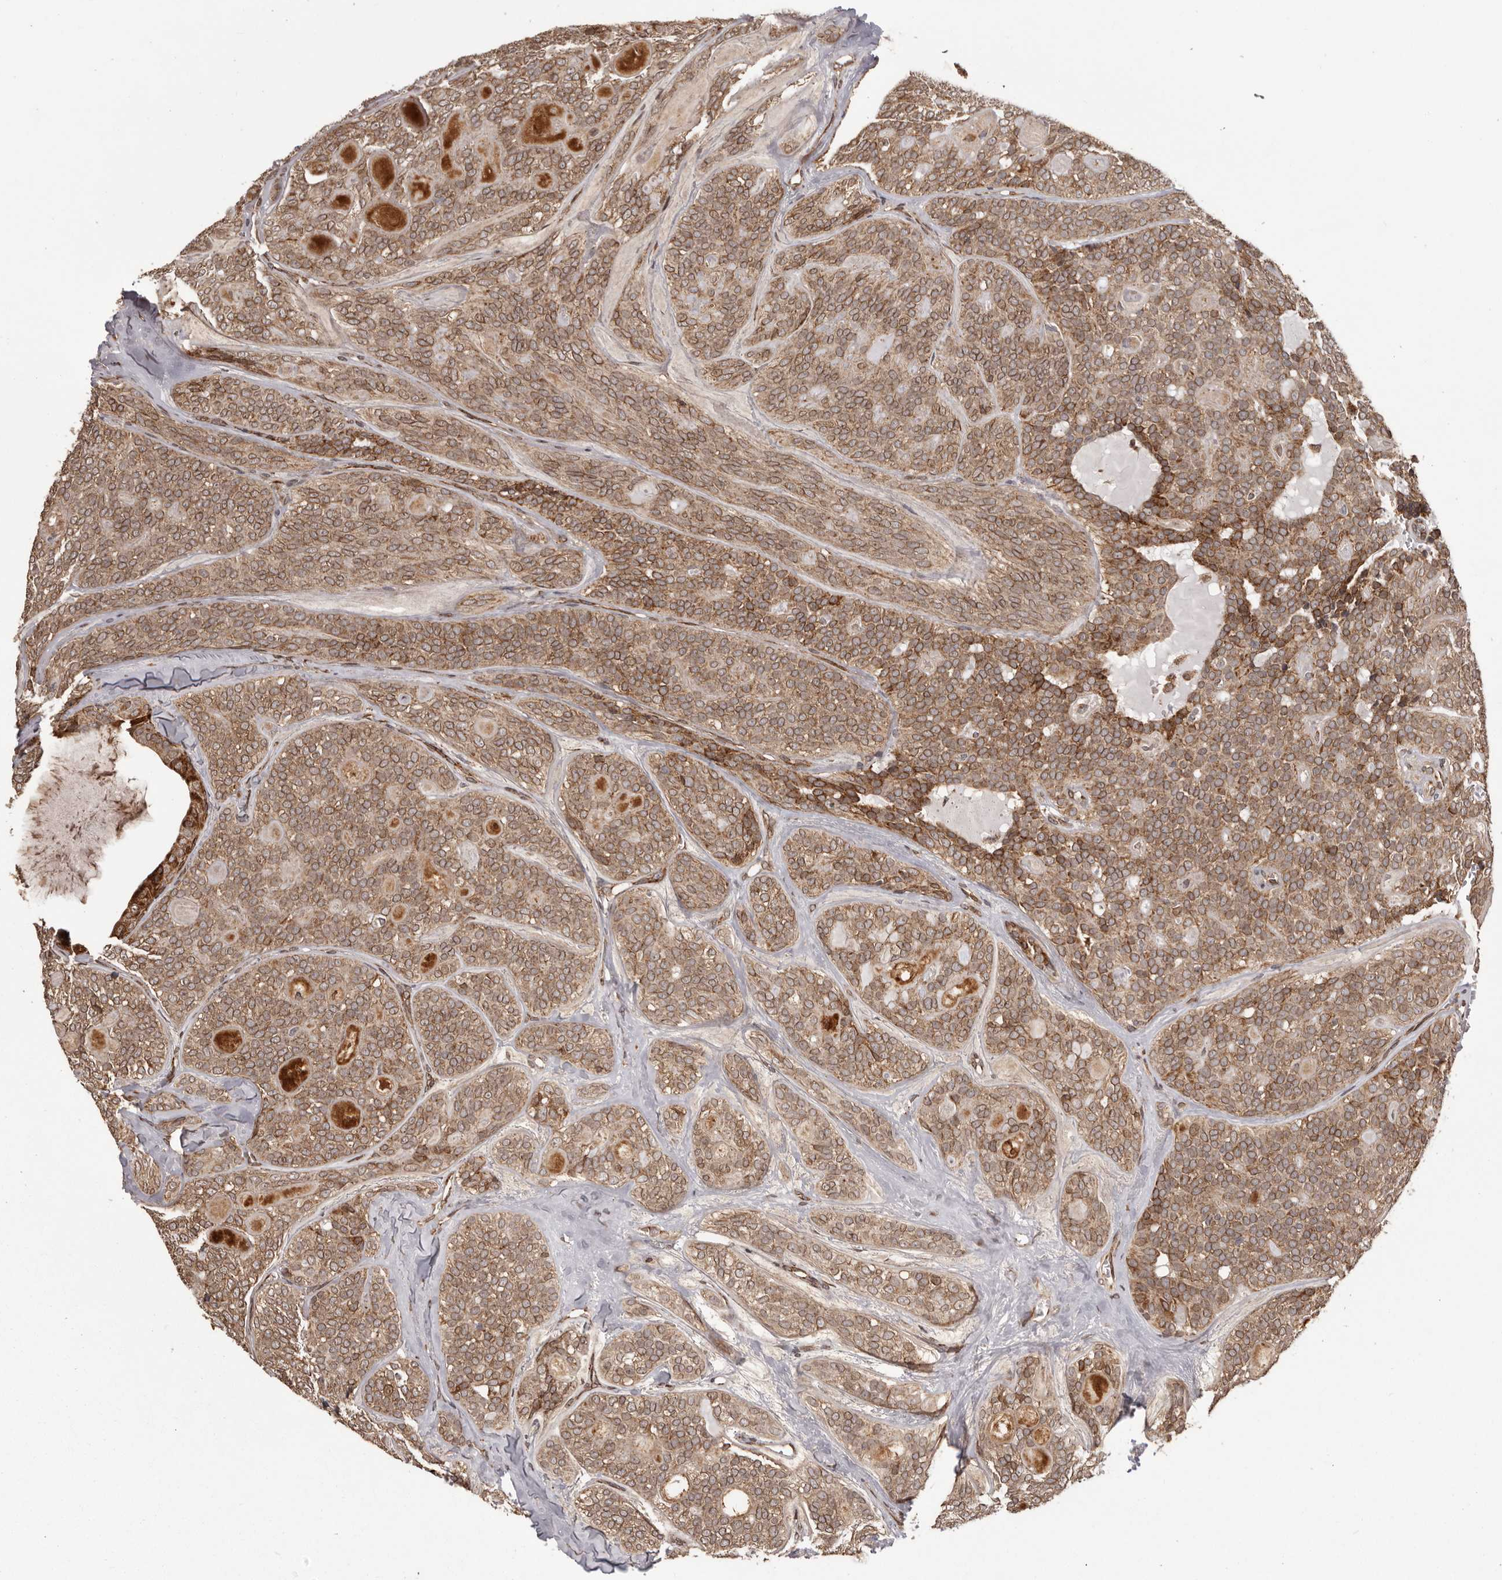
{"staining": {"intensity": "moderate", "quantity": ">75%", "location": "cytoplasmic/membranous"}, "tissue": "head and neck cancer", "cell_type": "Tumor cells", "image_type": "cancer", "snomed": [{"axis": "morphology", "description": "Adenocarcinoma, NOS"}, {"axis": "topography", "description": "Head-Neck"}], "caption": "Adenocarcinoma (head and neck) stained with a protein marker displays moderate staining in tumor cells.", "gene": "CHRM2", "patient": {"sex": "male", "age": 66}}